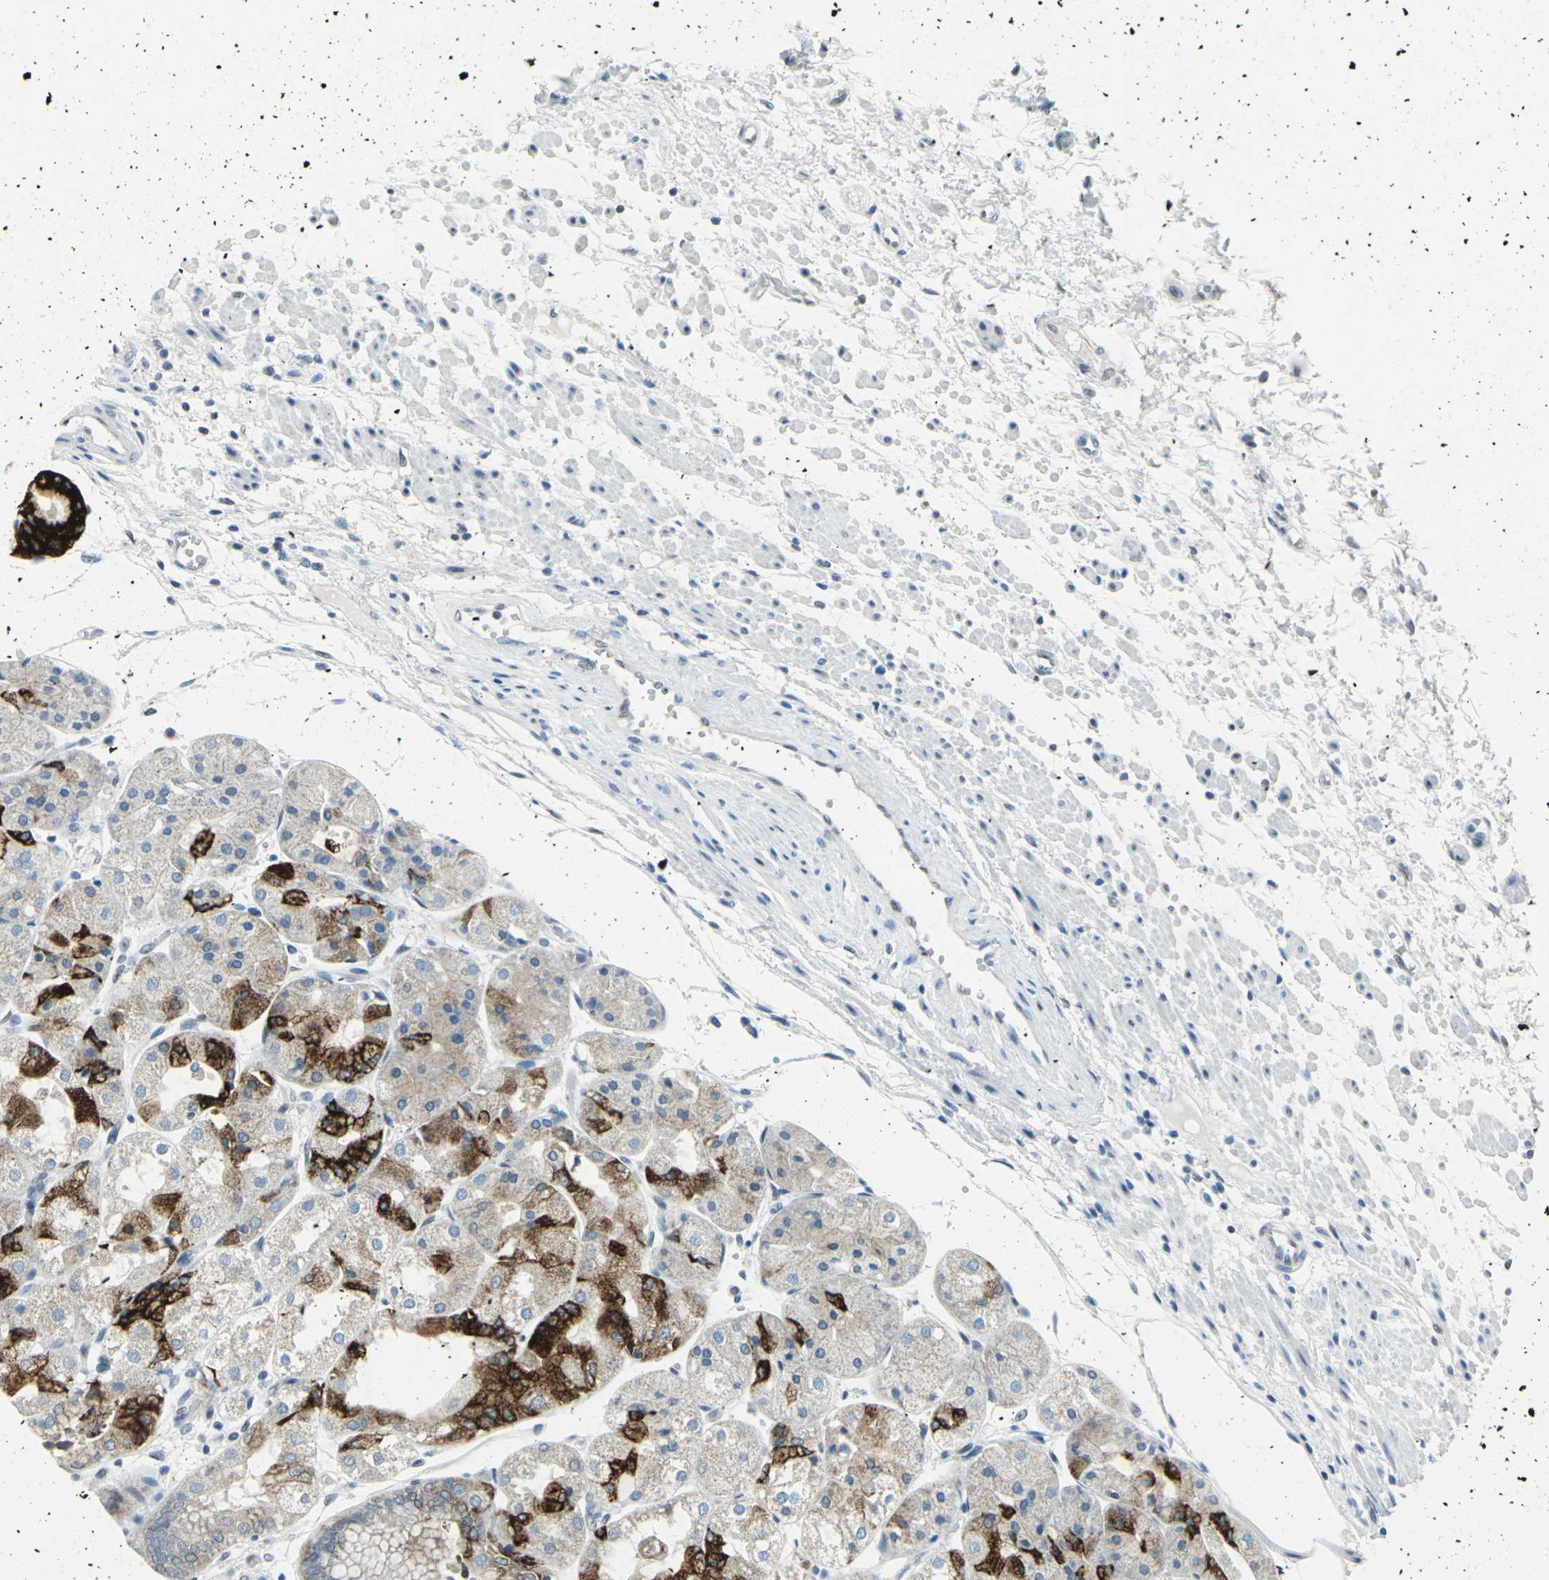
{"staining": {"intensity": "strong", "quantity": "25%-75%", "location": "cytoplasmic/membranous"}, "tissue": "stomach", "cell_type": "Glandular cells", "image_type": "normal", "snomed": [{"axis": "morphology", "description": "Normal tissue, NOS"}, {"axis": "topography", "description": "Stomach, upper"}], "caption": "Protein expression analysis of normal human stomach reveals strong cytoplasmic/membranous expression in about 25%-75% of glandular cells.", "gene": "SNUPN", "patient": {"sex": "male", "age": 72}}